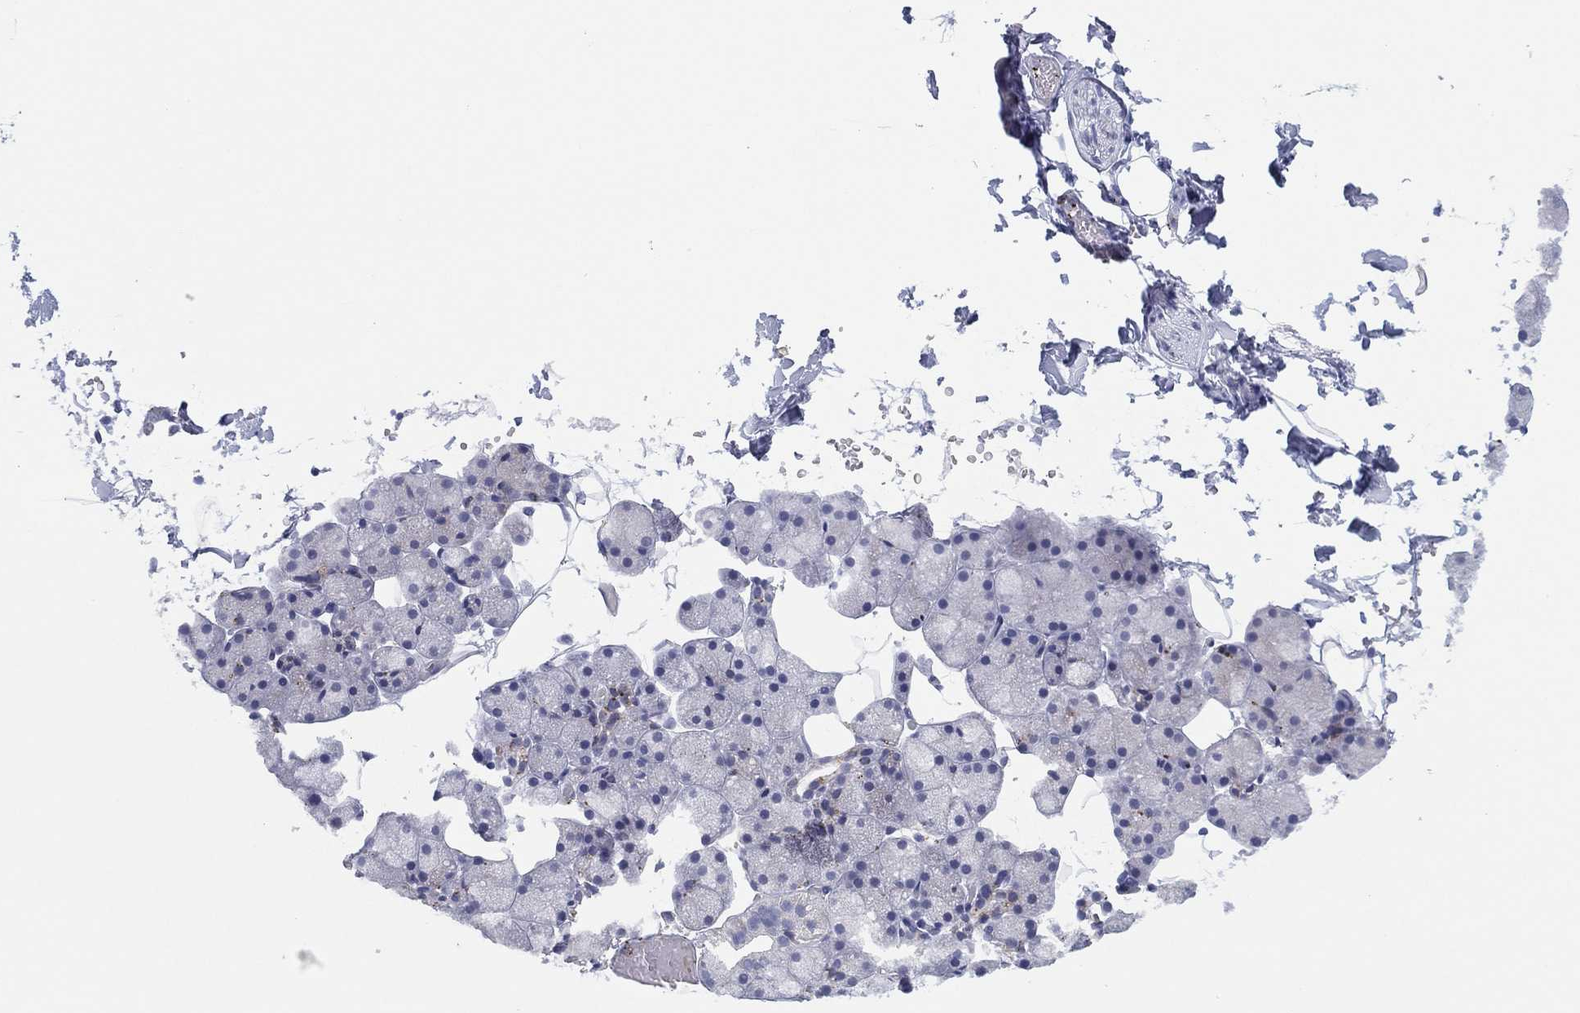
{"staining": {"intensity": "negative", "quantity": "none", "location": "none"}, "tissue": "salivary gland", "cell_type": "Glandular cells", "image_type": "normal", "snomed": [{"axis": "morphology", "description": "Normal tissue, NOS"}, {"axis": "topography", "description": "Salivary gland"}], "caption": "Glandular cells show no significant protein positivity in normal salivary gland. The staining is performed using DAB (3,3'-diaminobenzidine) brown chromogen with nuclei counter-stained in using hematoxylin.", "gene": "PLAC8", "patient": {"sex": "male", "age": 38}}